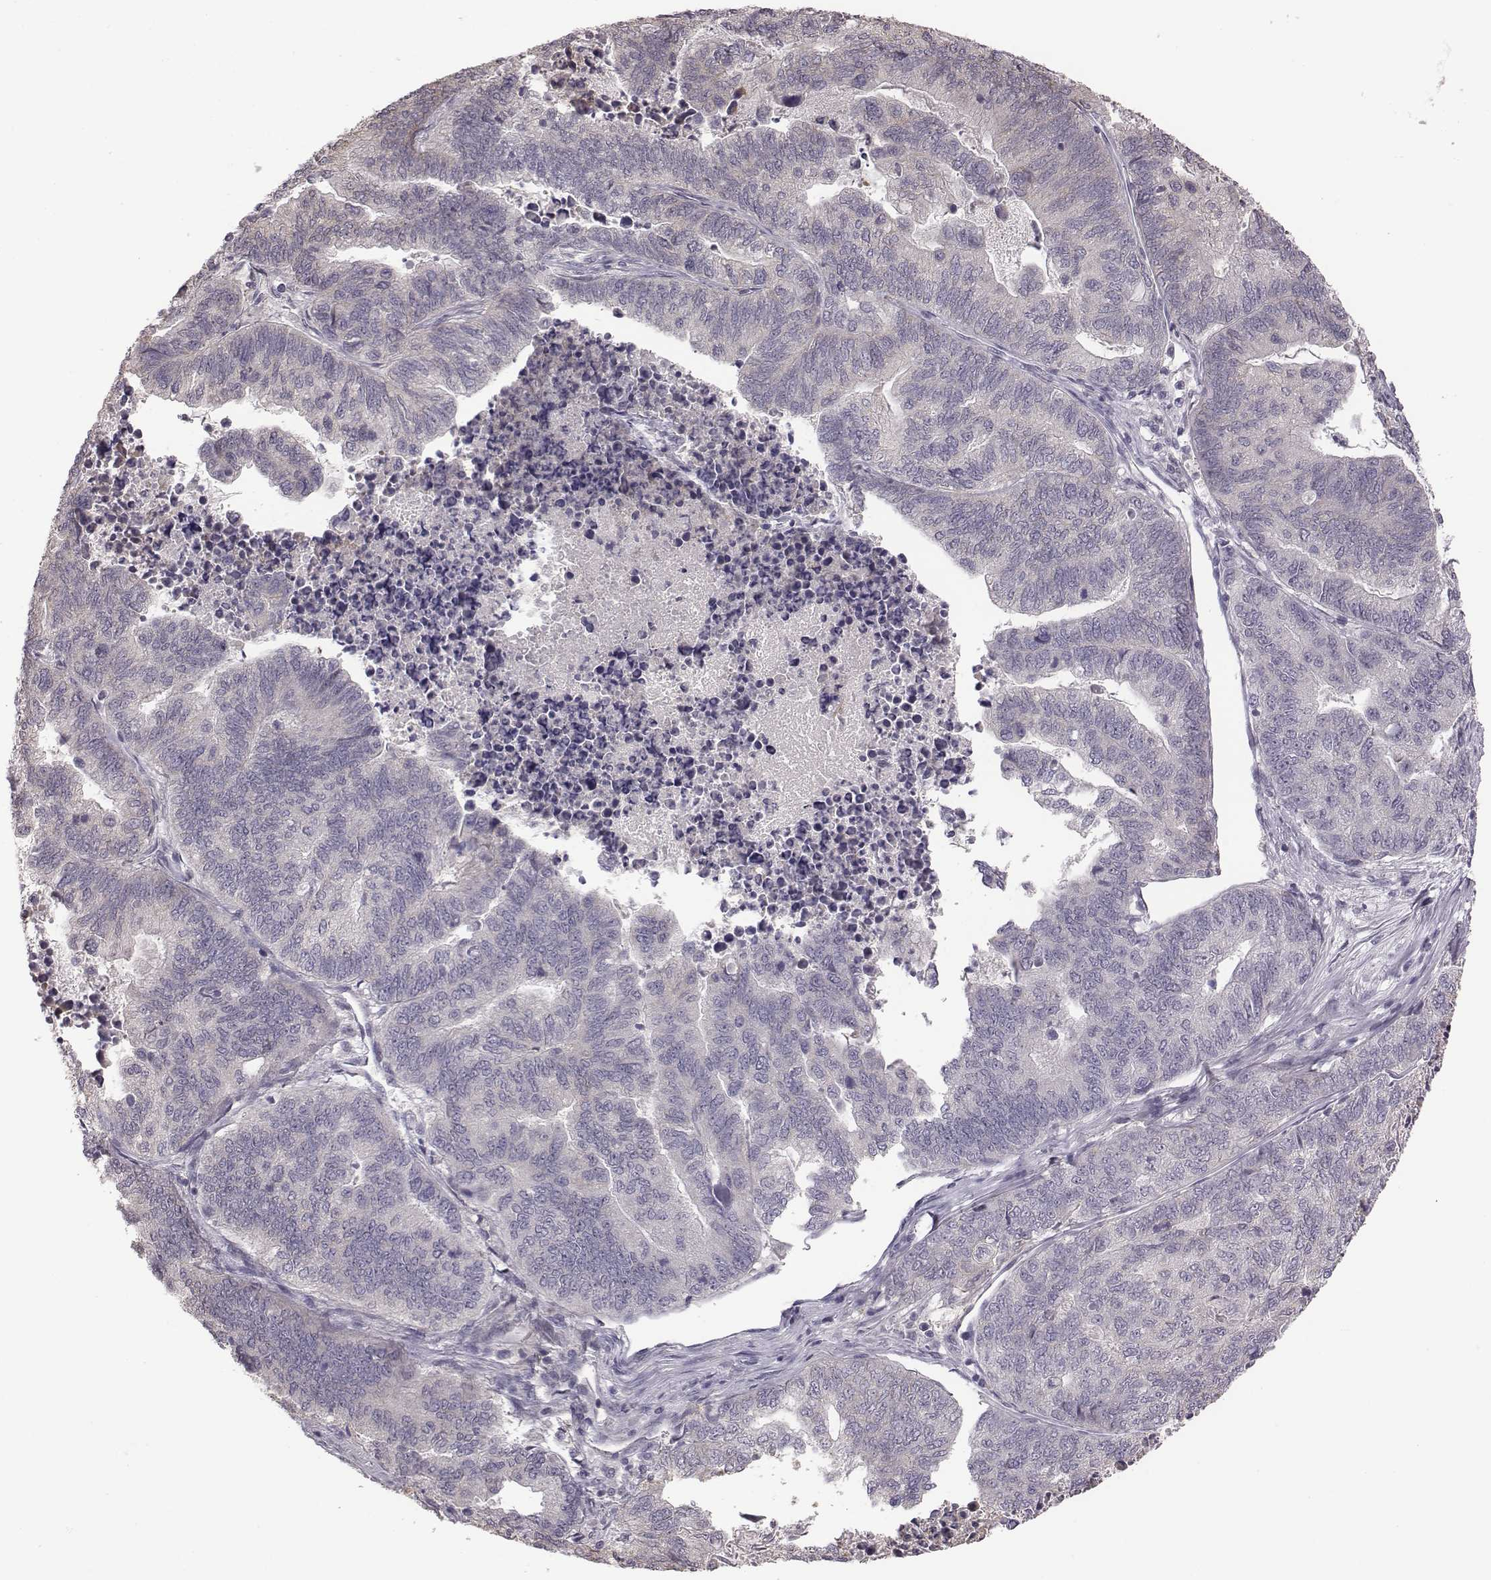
{"staining": {"intensity": "negative", "quantity": "none", "location": "none"}, "tissue": "stomach cancer", "cell_type": "Tumor cells", "image_type": "cancer", "snomed": [{"axis": "morphology", "description": "Adenocarcinoma, NOS"}, {"axis": "topography", "description": "Stomach, upper"}], "caption": "Histopathology image shows no significant protein expression in tumor cells of stomach cancer.", "gene": "BICDL1", "patient": {"sex": "female", "age": 67}}